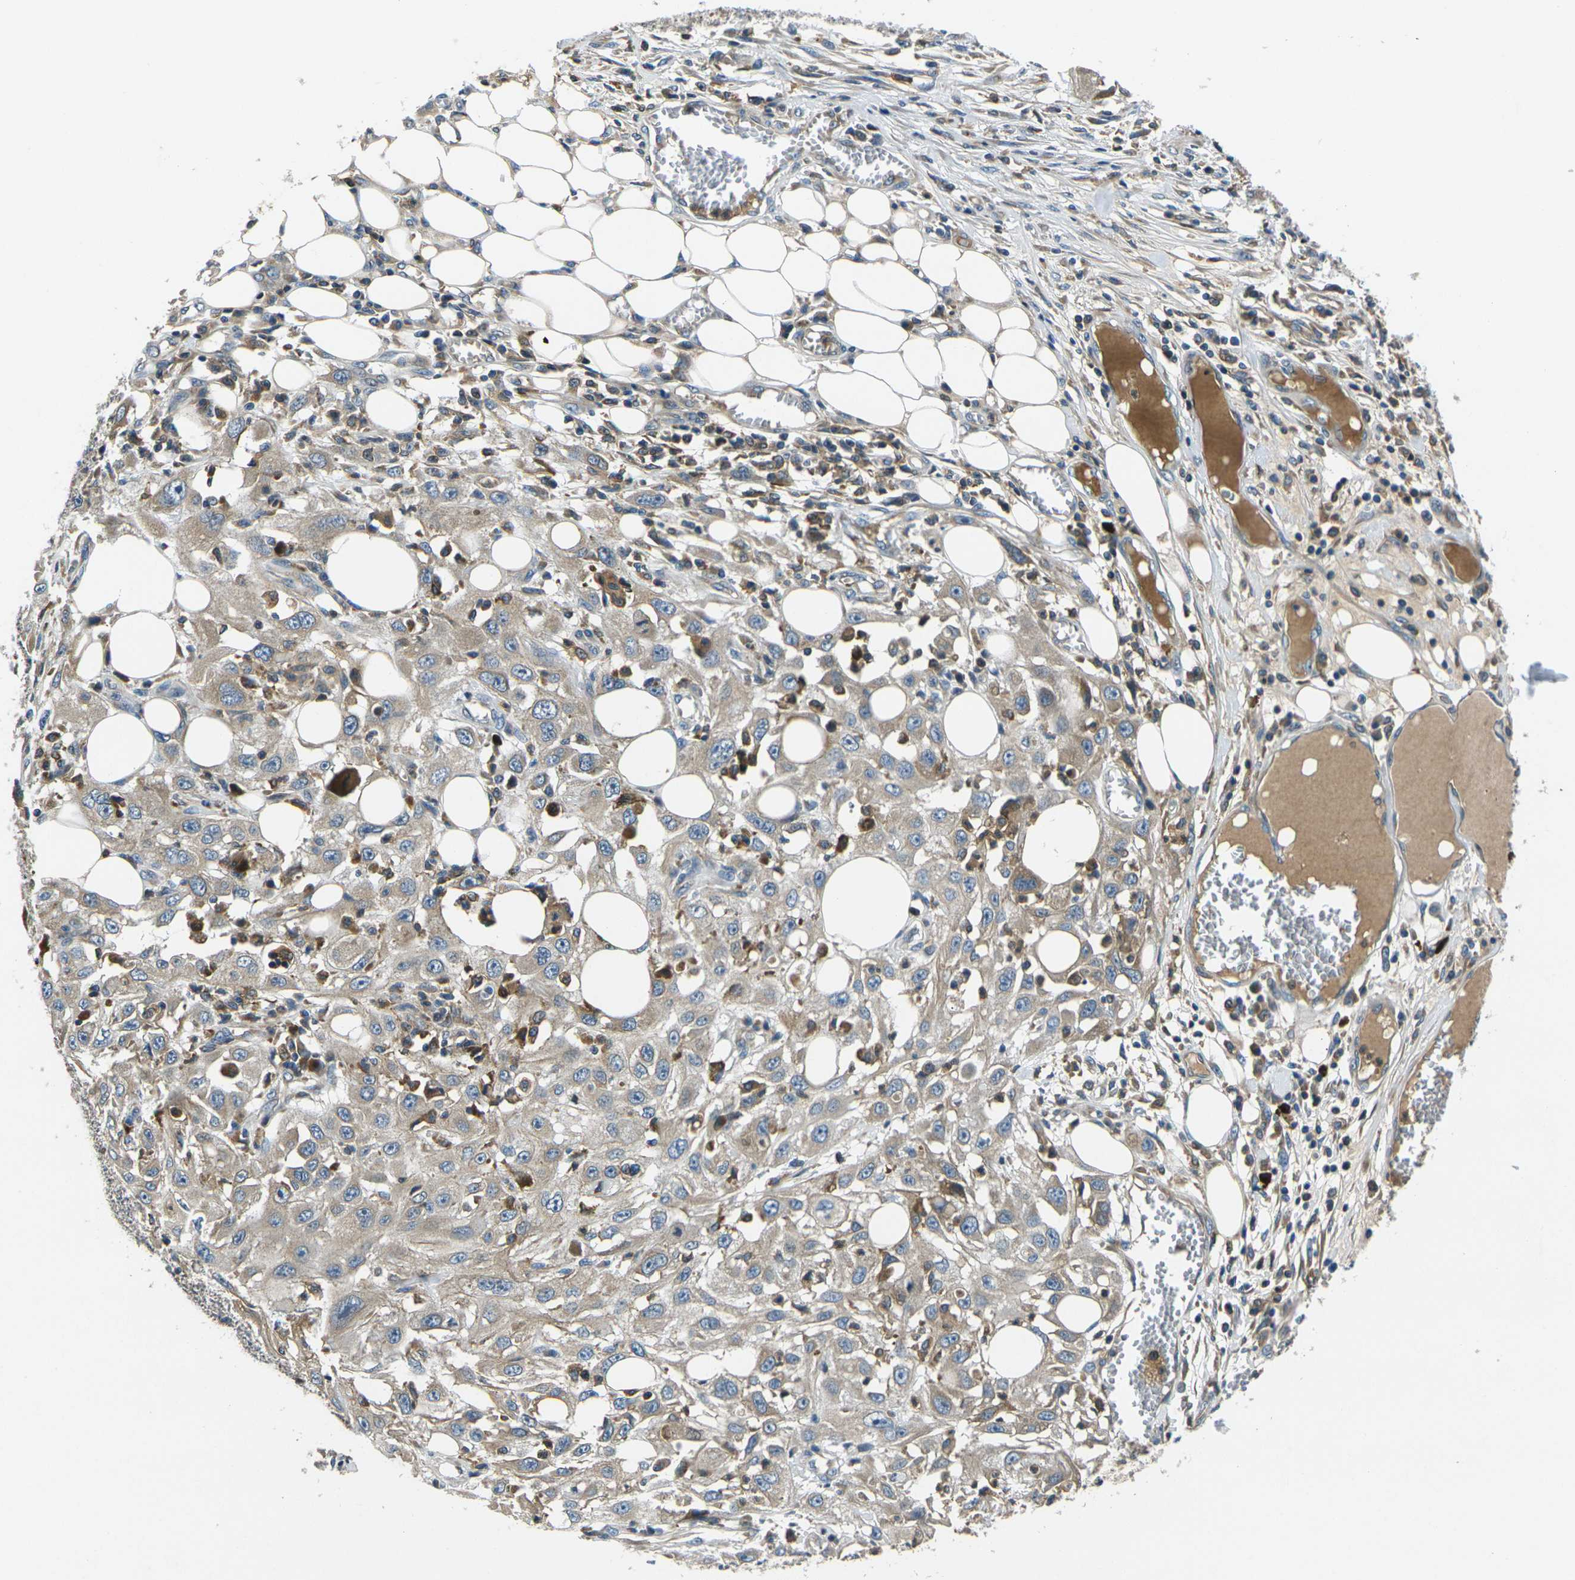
{"staining": {"intensity": "weak", "quantity": ">75%", "location": "cytoplasmic/membranous"}, "tissue": "skin cancer", "cell_type": "Tumor cells", "image_type": "cancer", "snomed": [{"axis": "morphology", "description": "Squamous cell carcinoma, NOS"}, {"axis": "topography", "description": "Skin"}], "caption": "Immunohistochemistry micrograph of squamous cell carcinoma (skin) stained for a protein (brown), which reveals low levels of weak cytoplasmic/membranous positivity in about >75% of tumor cells.", "gene": "RAB1B", "patient": {"sex": "male", "age": 75}}